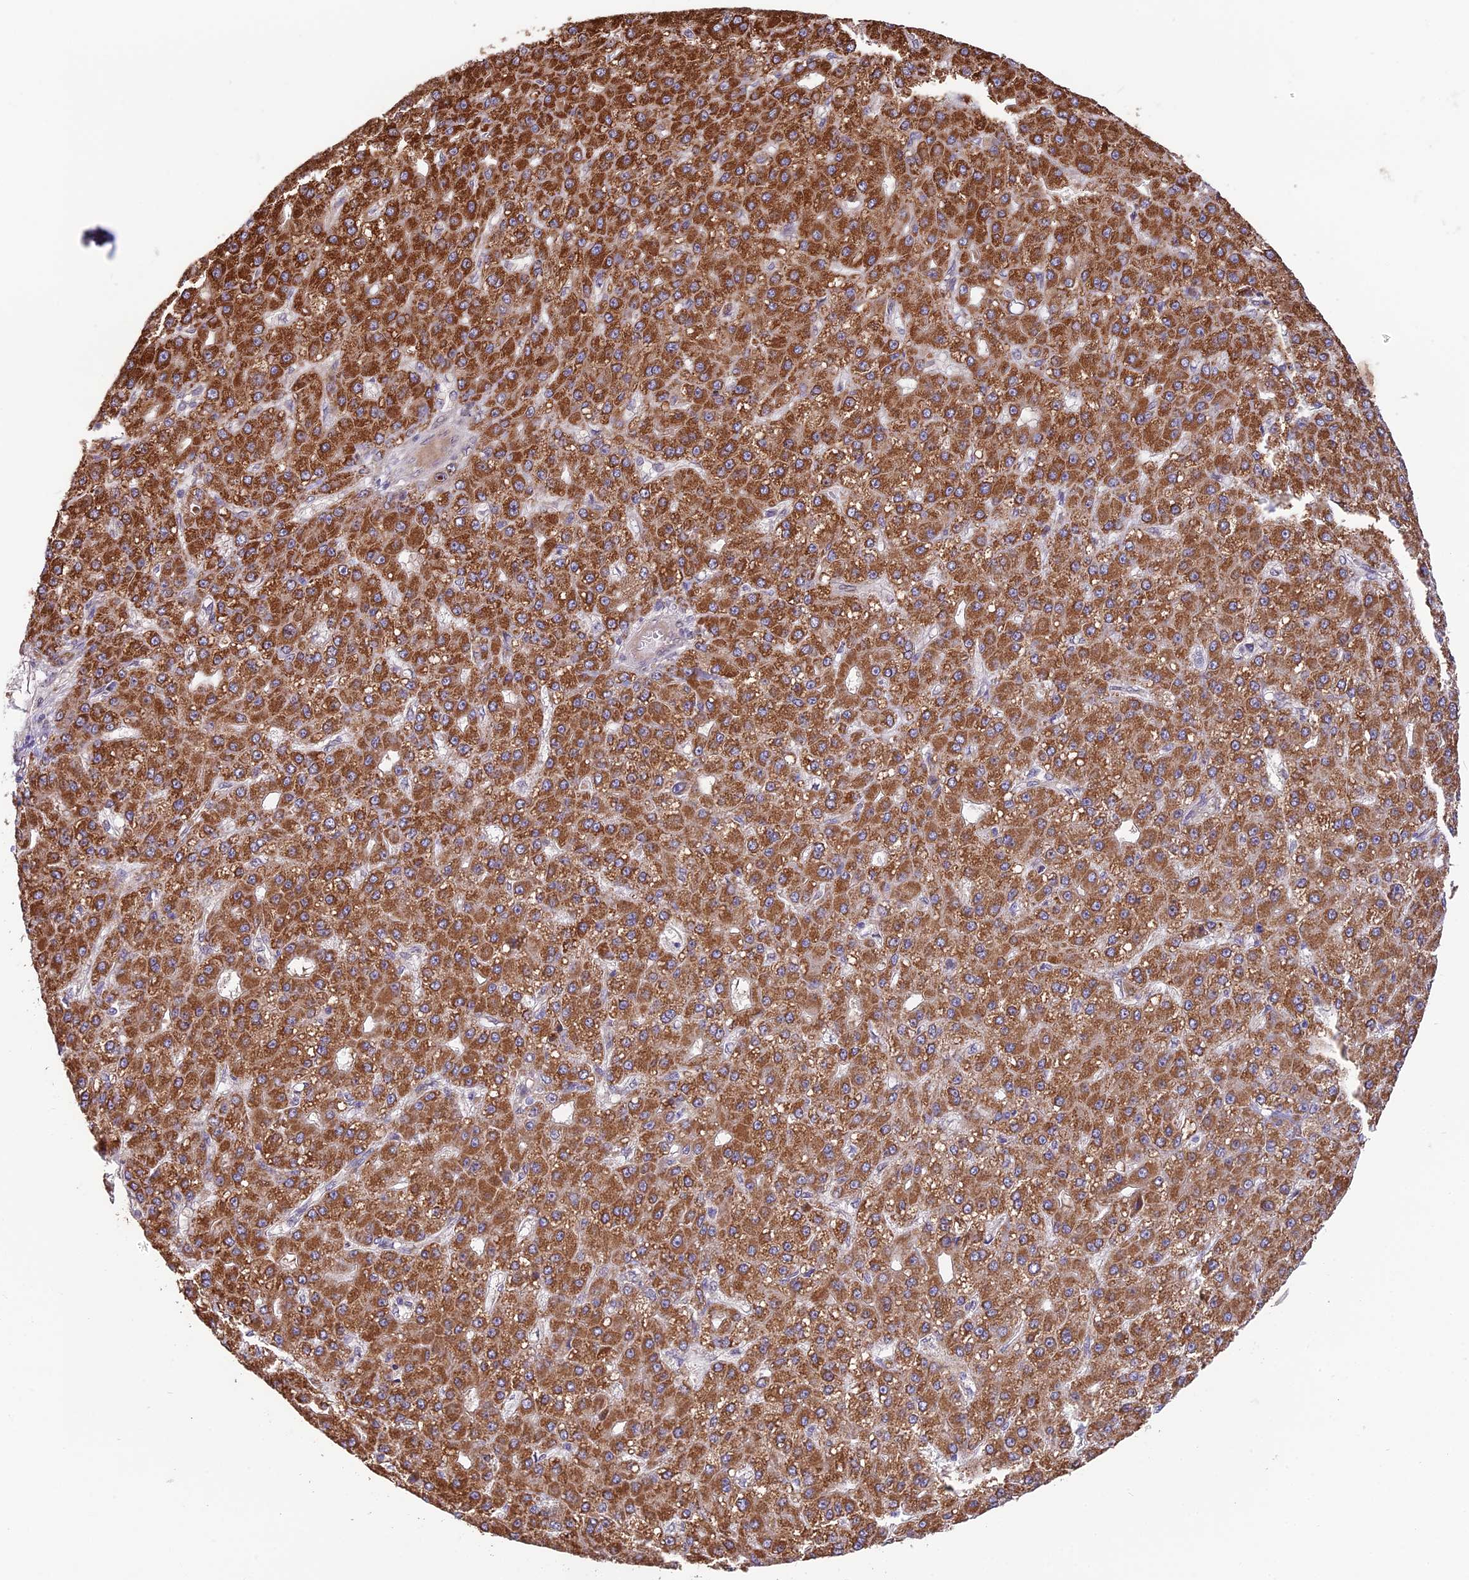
{"staining": {"intensity": "strong", "quantity": ">75%", "location": "cytoplasmic/membranous"}, "tissue": "liver cancer", "cell_type": "Tumor cells", "image_type": "cancer", "snomed": [{"axis": "morphology", "description": "Carcinoma, Hepatocellular, NOS"}, {"axis": "topography", "description": "Liver"}], "caption": "A high-resolution micrograph shows IHC staining of liver hepatocellular carcinoma, which demonstrates strong cytoplasmic/membranous expression in approximately >75% of tumor cells.", "gene": "CYP2R1", "patient": {"sex": "male", "age": 67}}